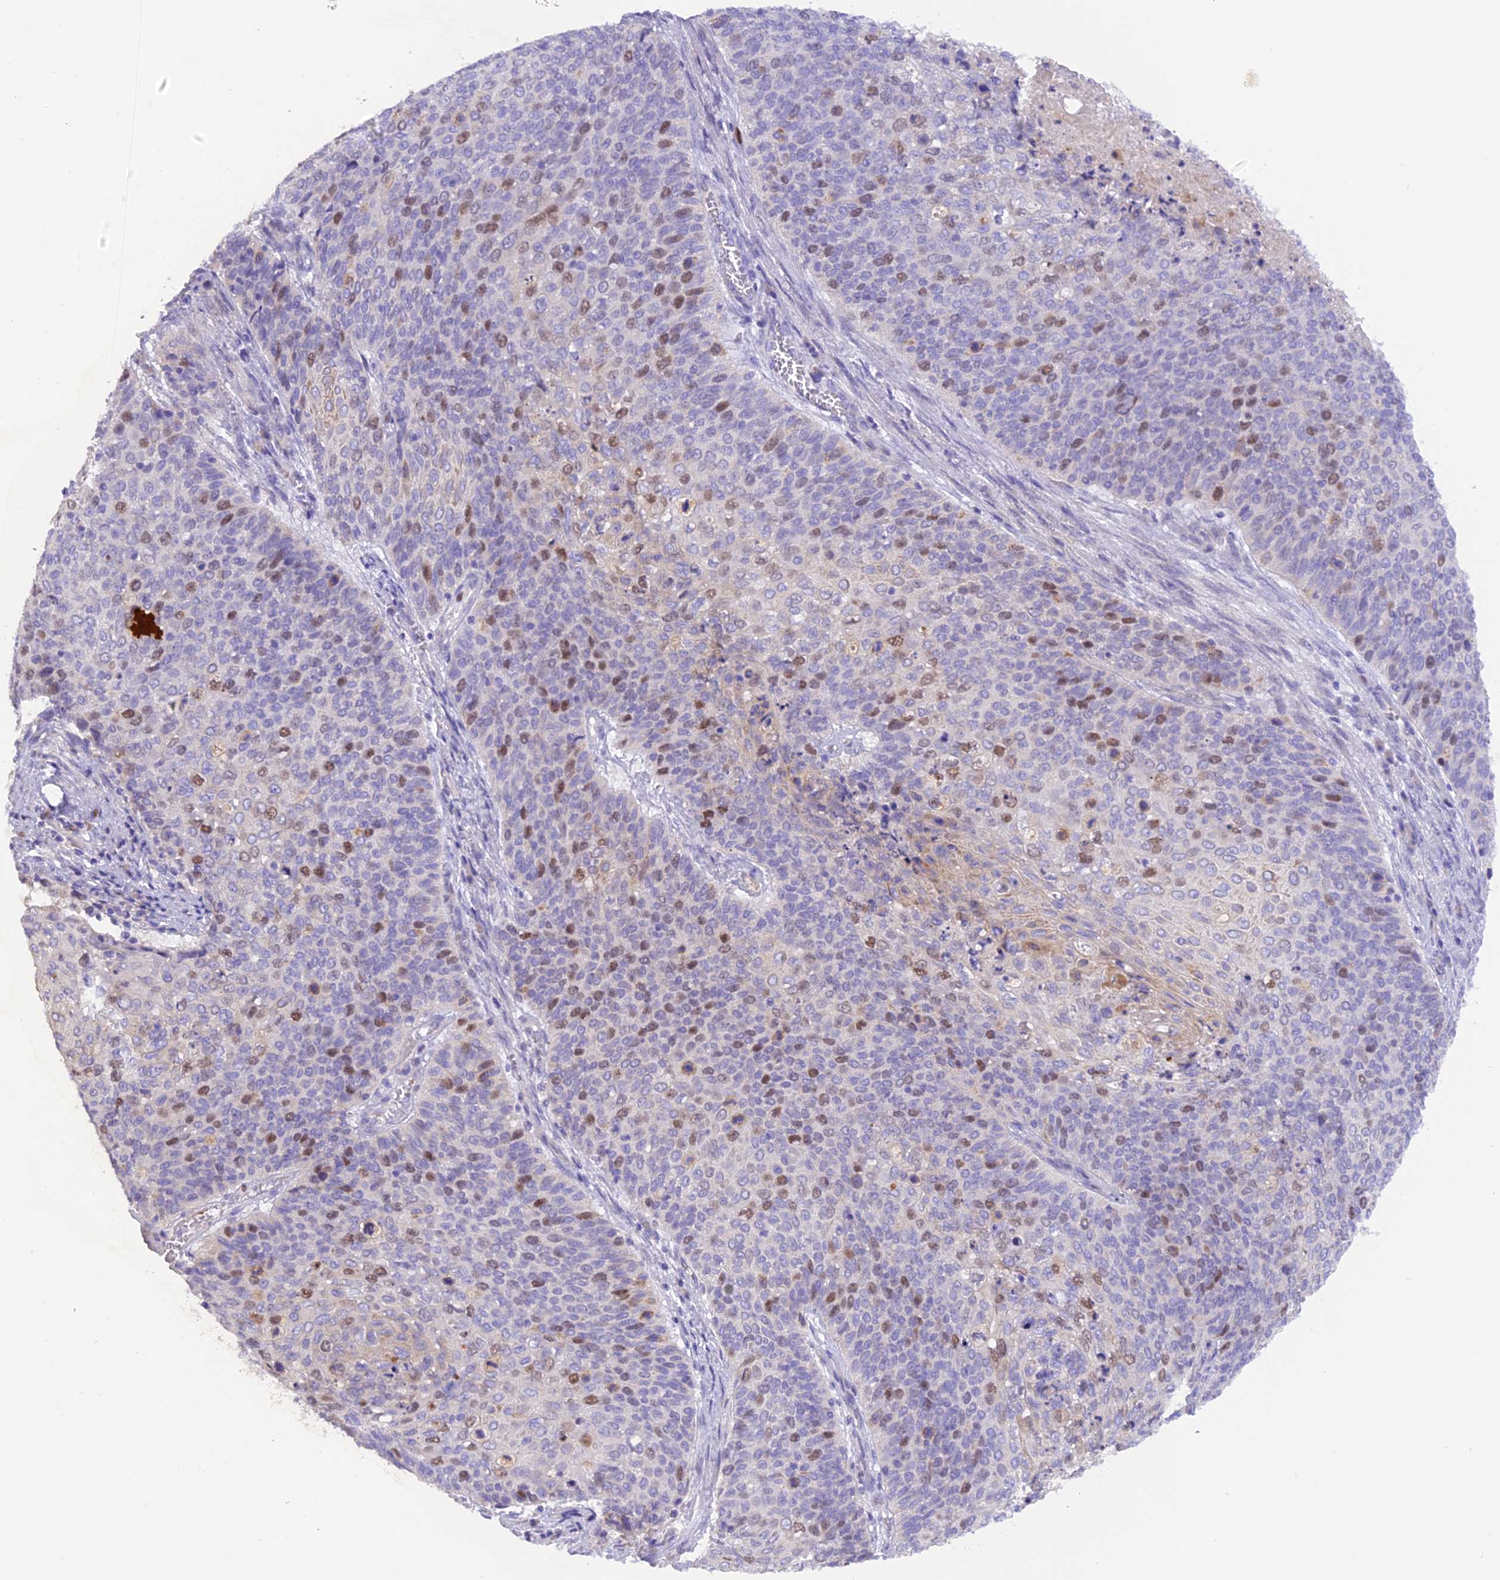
{"staining": {"intensity": "moderate", "quantity": "<25%", "location": "nuclear"}, "tissue": "cervical cancer", "cell_type": "Tumor cells", "image_type": "cancer", "snomed": [{"axis": "morphology", "description": "Squamous cell carcinoma, NOS"}, {"axis": "topography", "description": "Cervix"}], "caption": "This image demonstrates cervical cancer stained with IHC to label a protein in brown. The nuclear of tumor cells show moderate positivity for the protein. Nuclei are counter-stained blue.", "gene": "PKIA", "patient": {"sex": "female", "age": 39}}